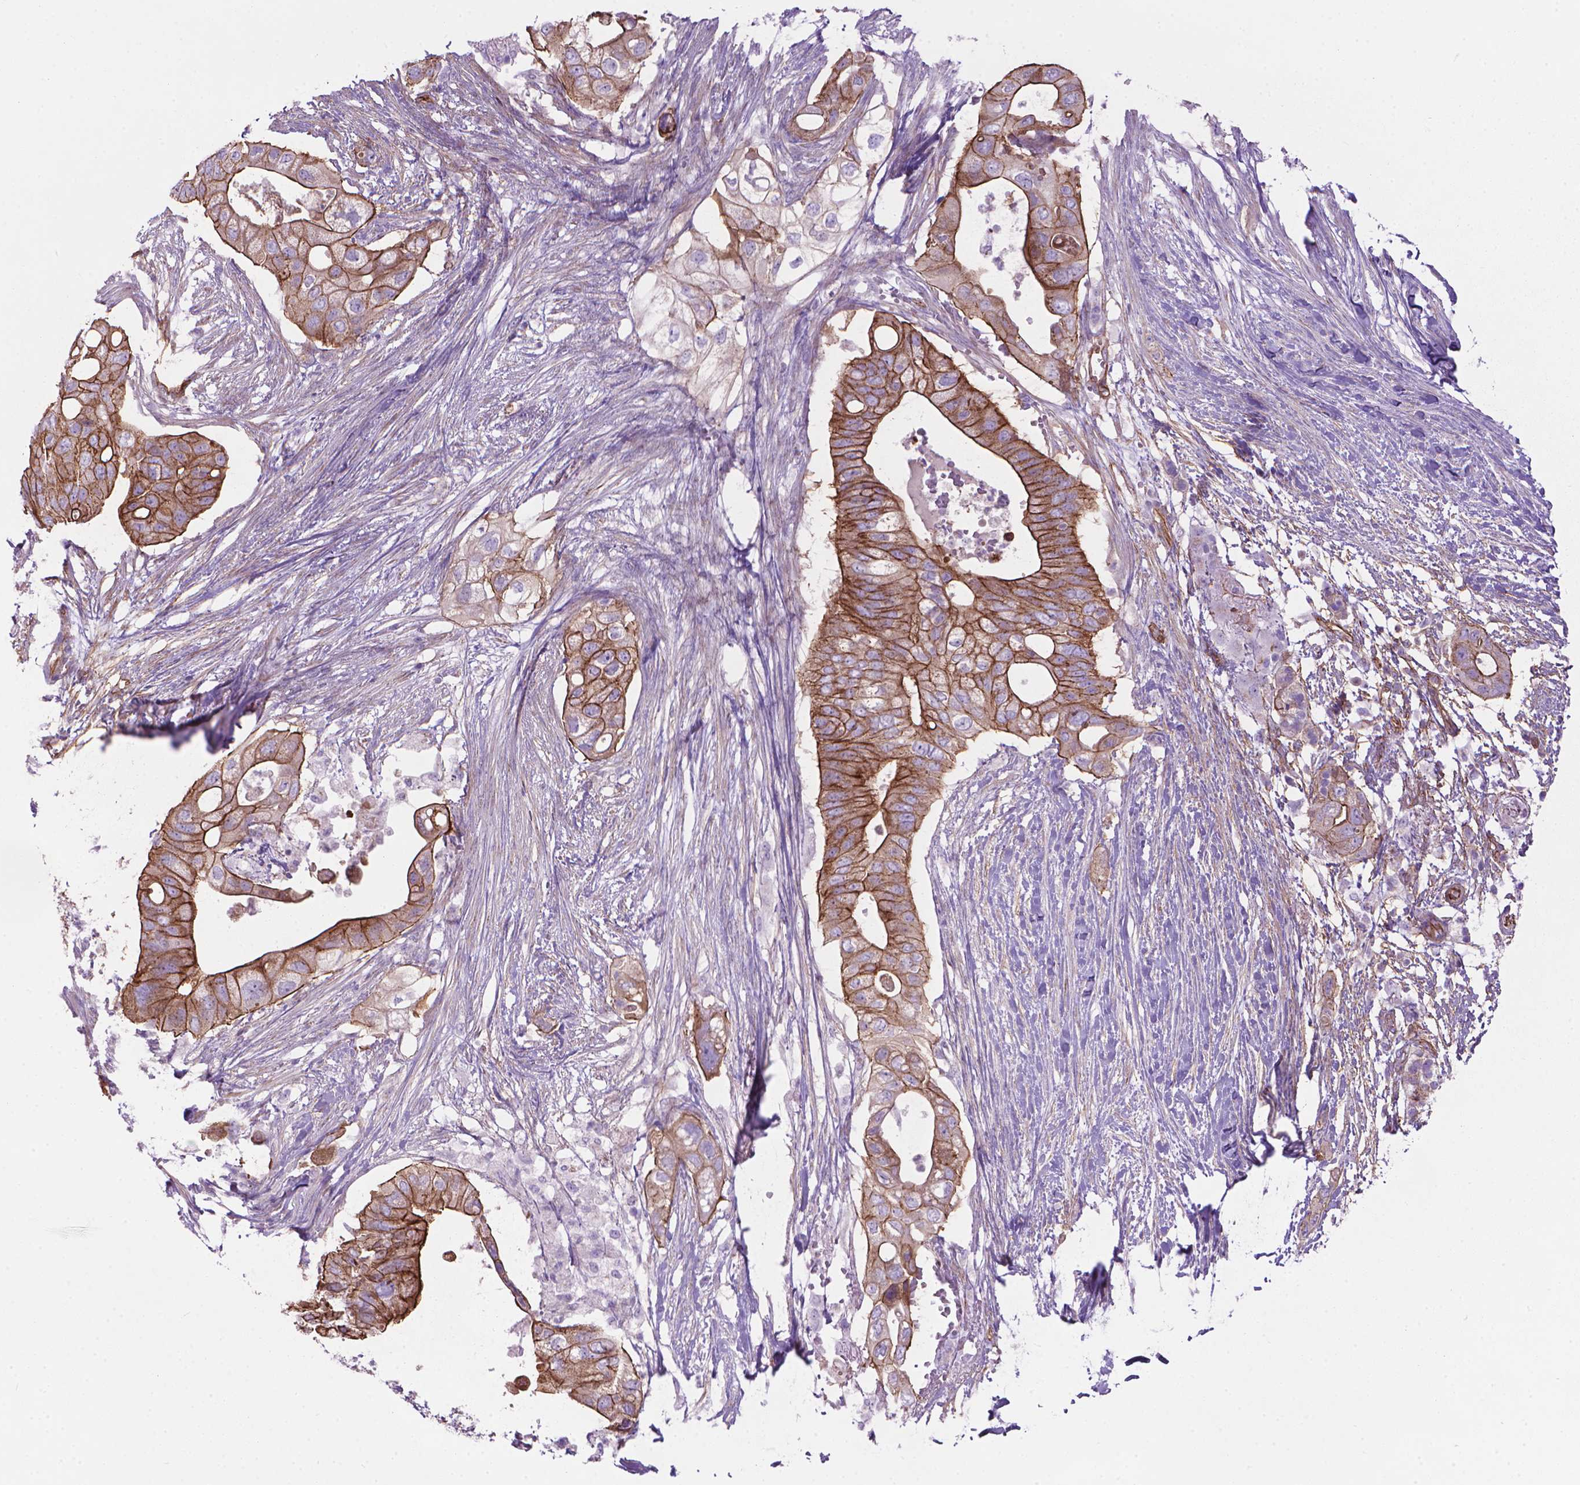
{"staining": {"intensity": "strong", "quantity": ">75%", "location": "cytoplasmic/membranous"}, "tissue": "pancreatic cancer", "cell_type": "Tumor cells", "image_type": "cancer", "snomed": [{"axis": "morphology", "description": "Adenocarcinoma, NOS"}, {"axis": "topography", "description": "Pancreas"}], "caption": "About >75% of tumor cells in pancreatic cancer display strong cytoplasmic/membranous protein expression as visualized by brown immunohistochemical staining.", "gene": "TENT5A", "patient": {"sex": "female", "age": 72}}